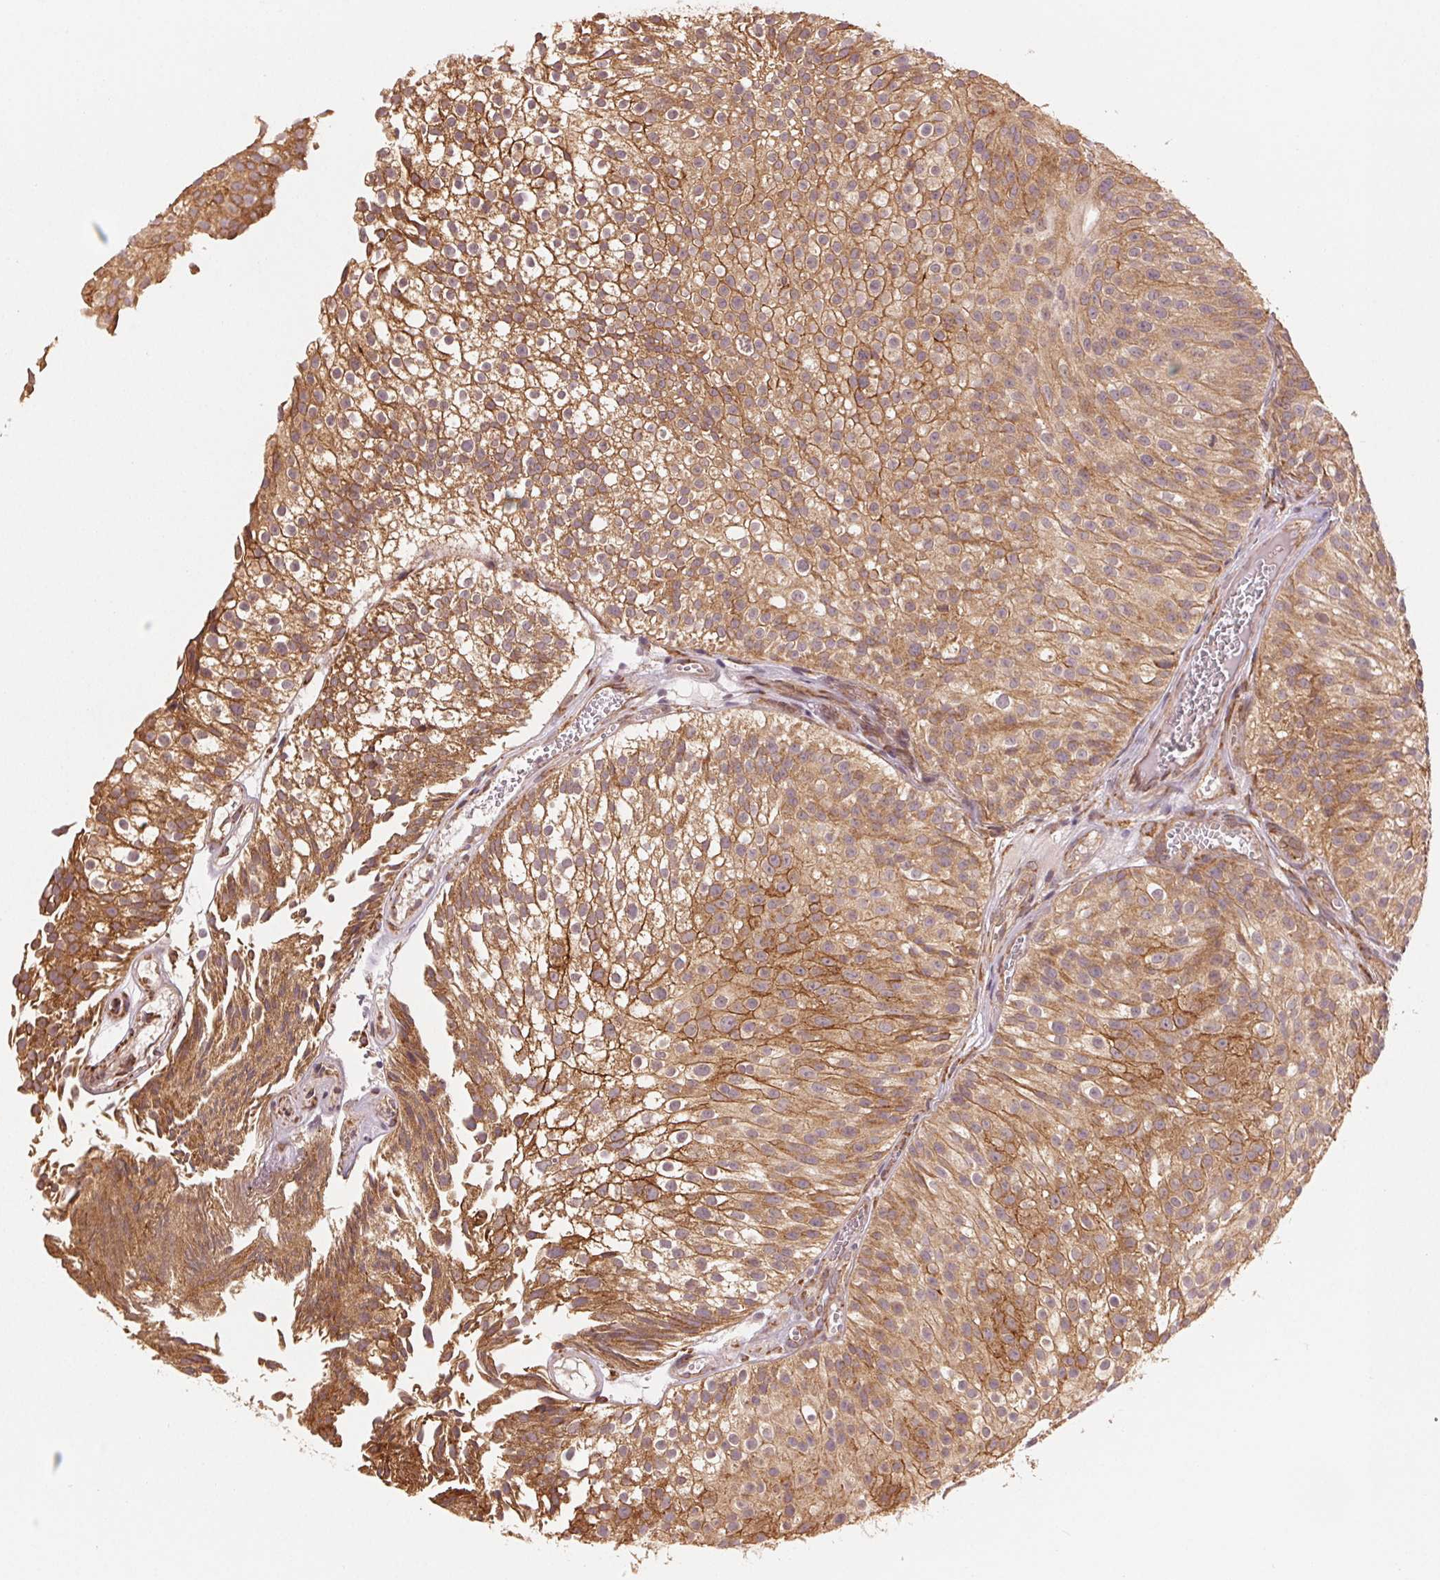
{"staining": {"intensity": "moderate", "quantity": ">75%", "location": "cytoplasmic/membranous"}, "tissue": "urothelial cancer", "cell_type": "Tumor cells", "image_type": "cancer", "snomed": [{"axis": "morphology", "description": "Urothelial carcinoma, Low grade"}, {"axis": "topography", "description": "Urinary bladder"}], "caption": "The micrograph displays staining of urothelial cancer, revealing moderate cytoplasmic/membranous protein positivity (brown color) within tumor cells. Ihc stains the protein in brown and the nuclei are stained blue.", "gene": "SLC20A1", "patient": {"sex": "male", "age": 70}}